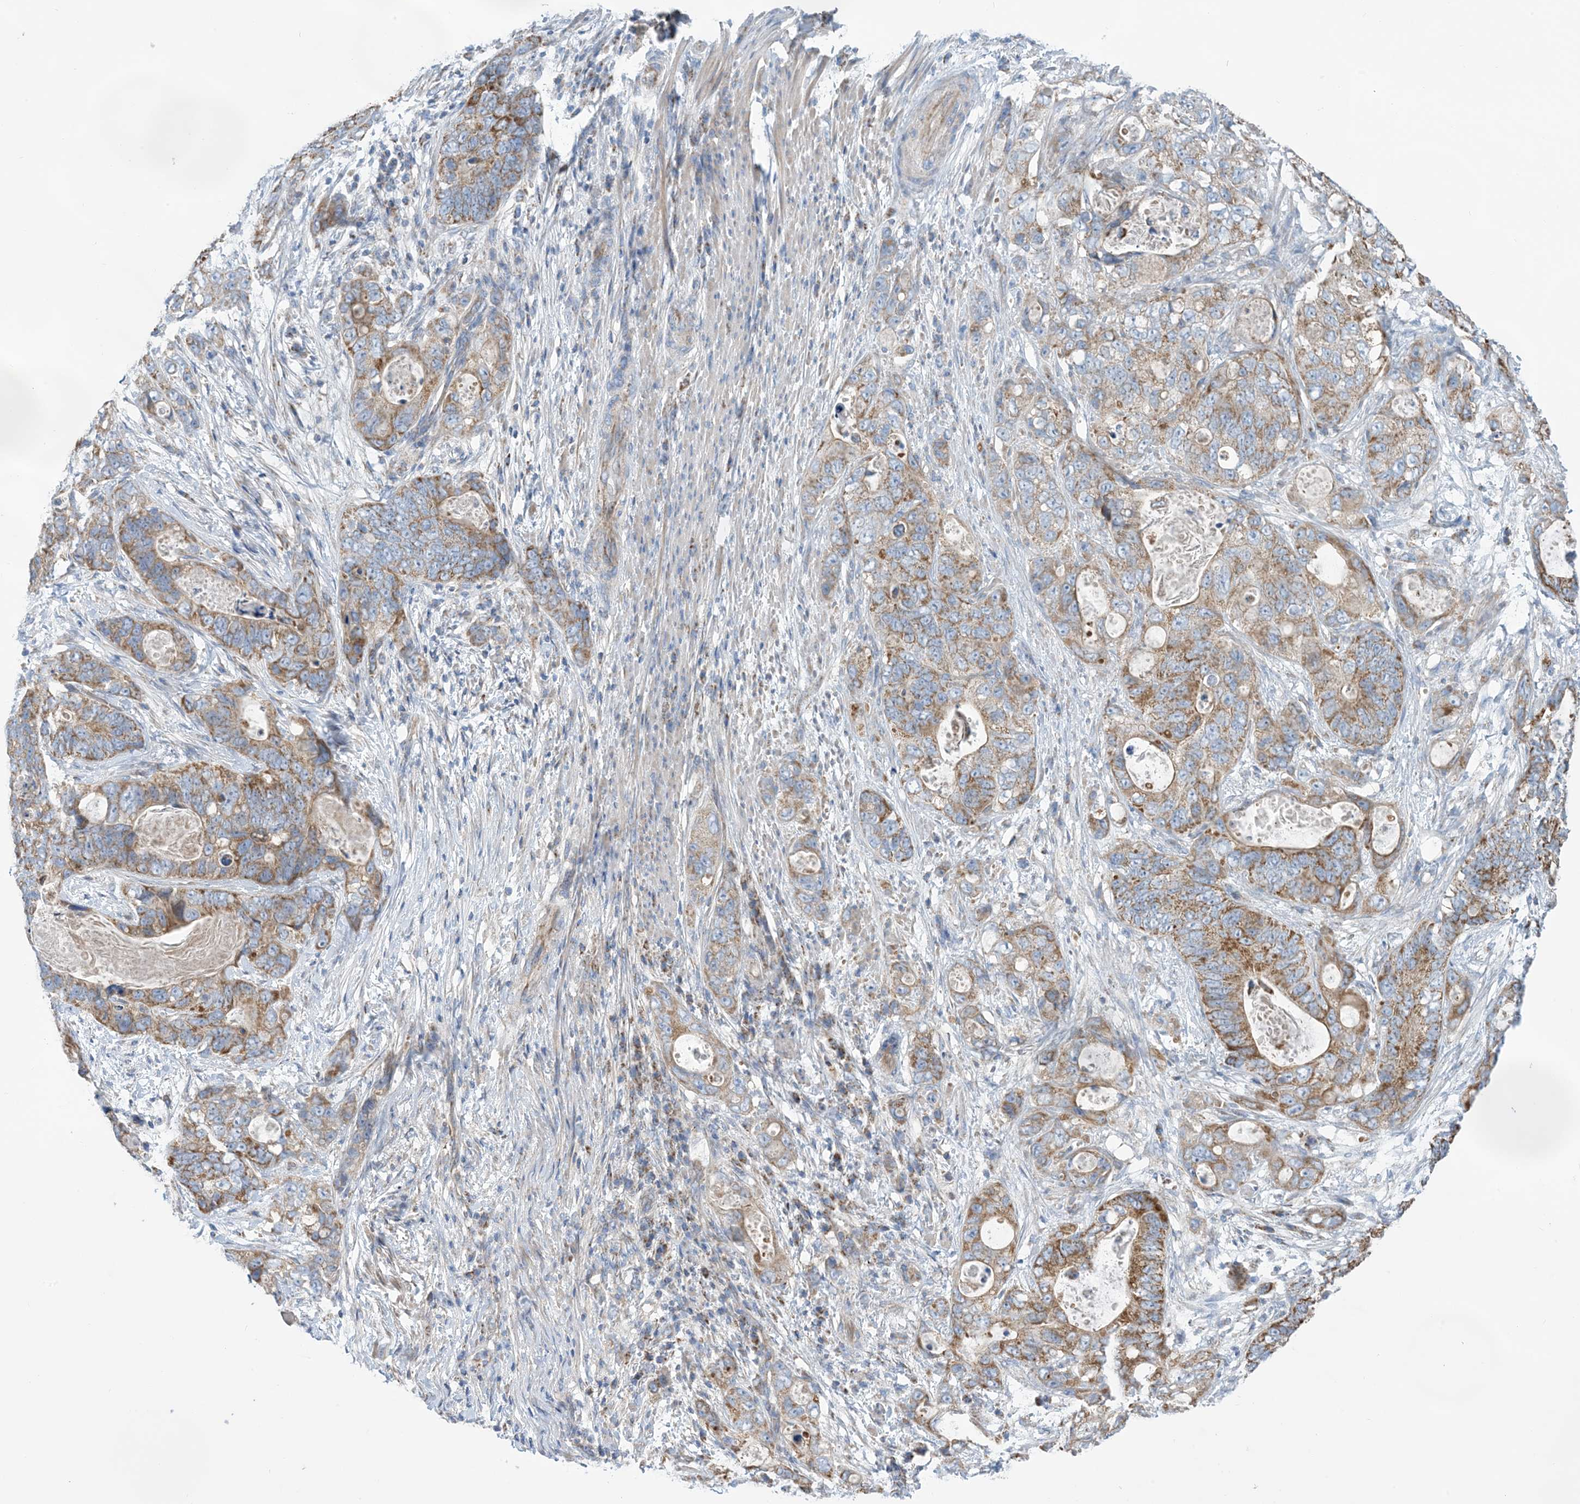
{"staining": {"intensity": "moderate", "quantity": ">75%", "location": "cytoplasmic/membranous"}, "tissue": "stomach cancer", "cell_type": "Tumor cells", "image_type": "cancer", "snomed": [{"axis": "morphology", "description": "Adenocarcinoma, NOS"}, {"axis": "topography", "description": "Stomach"}], "caption": "This is a histology image of IHC staining of stomach adenocarcinoma, which shows moderate expression in the cytoplasmic/membranous of tumor cells.", "gene": "PHOSPHO2", "patient": {"sex": "female", "age": 89}}